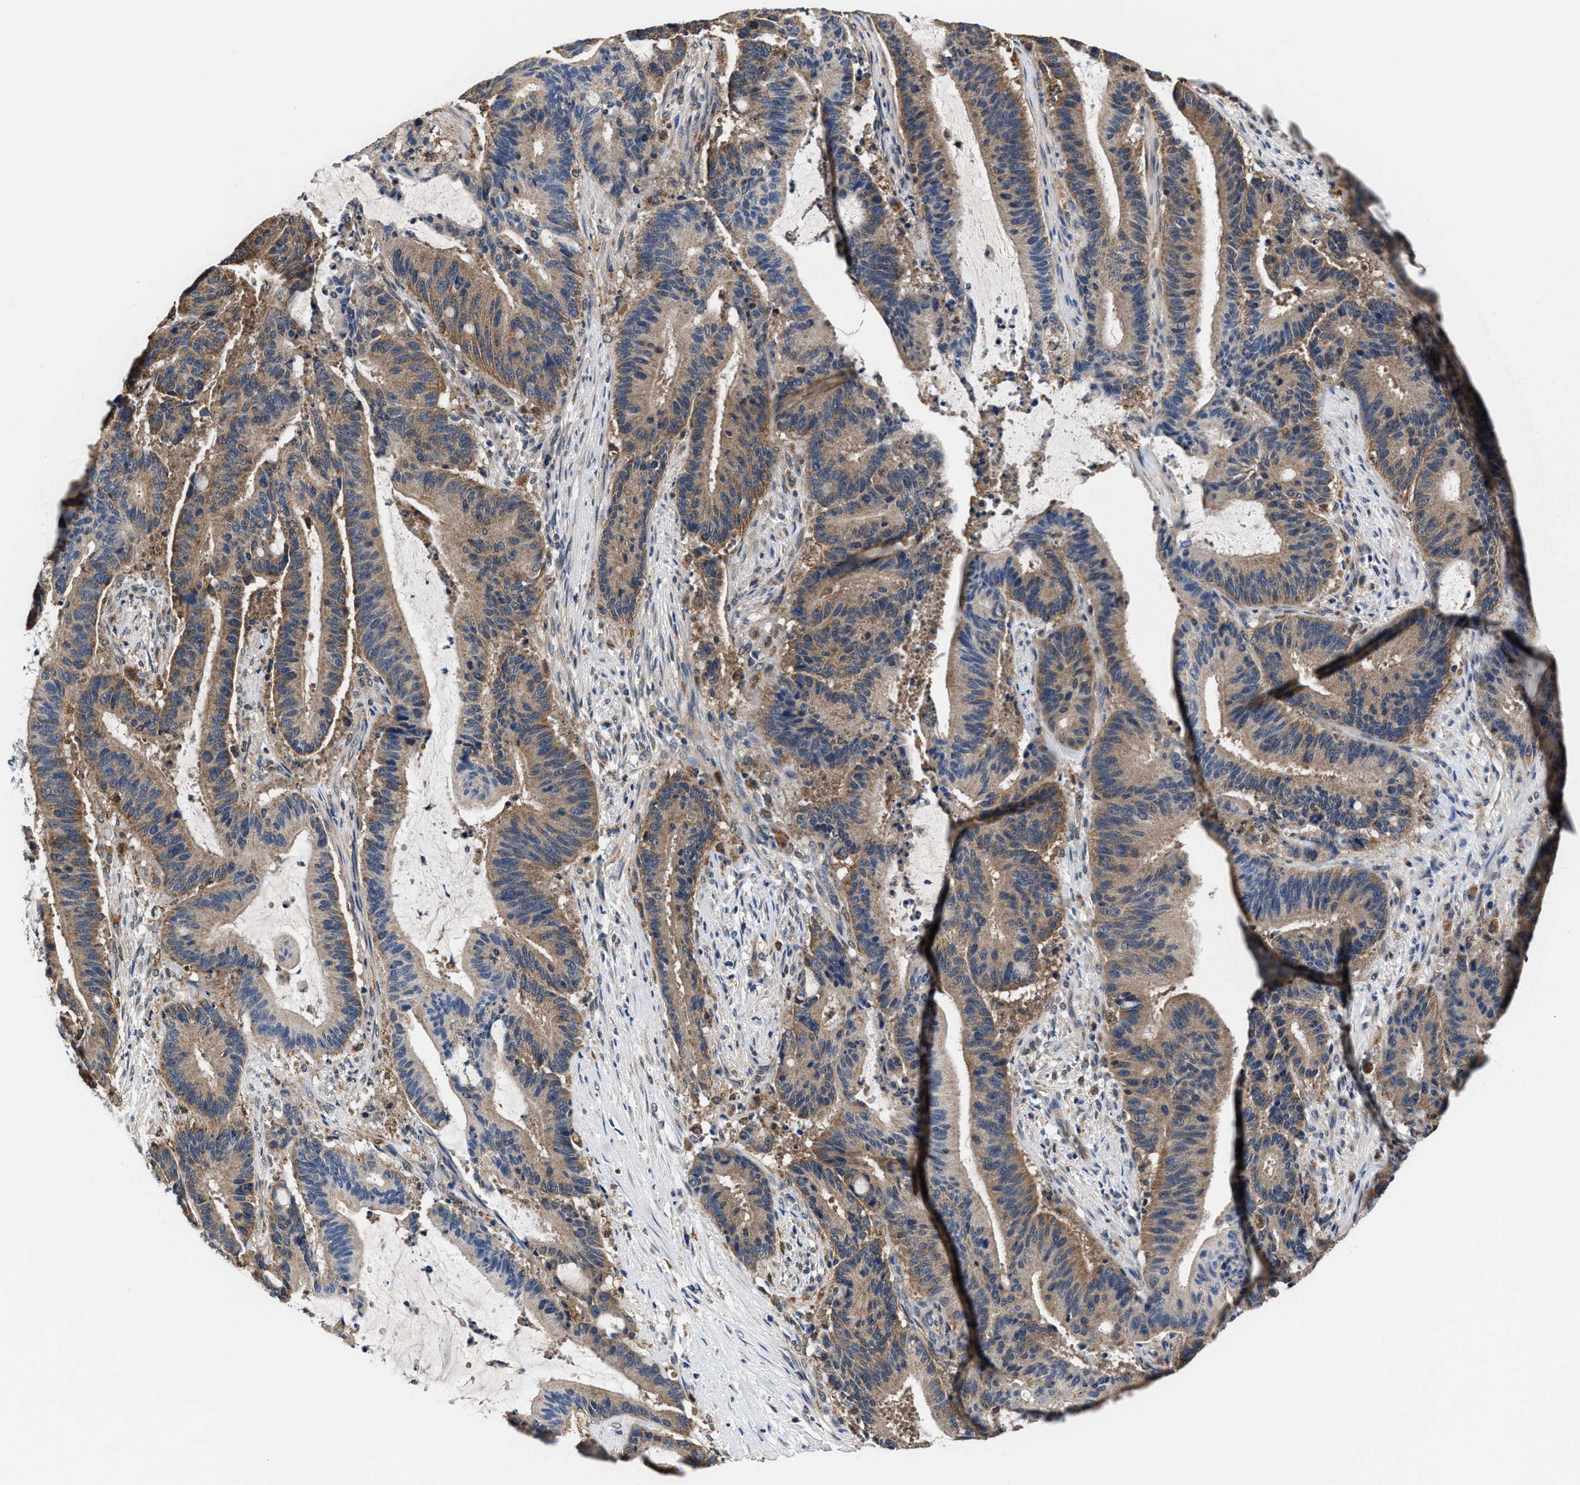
{"staining": {"intensity": "moderate", "quantity": ">75%", "location": "cytoplasmic/membranous"}, "tissue": "liver cancer", "cell_type": "Tumor cells", "image_type": "cancer", "snomed": [{"axis": "morphology", "description": "Normal tissue, NOS"}, {"axis": "morphology", "description": "Cholangiocarcinoma"}, {"axis": "topography", "description": "Liver"}, {"axis": "topography", "description": "Peripheral nerve tissue"}], "caption": "Liver cholangiocarcinoma stained with DAB immunohistochemistry exhibits medium levels of moderate cytoplasmic/membranous positivity in about >75% of tumor cells.", "gene": "ACLY", "patient": {"sex": "female", "age": 73}}